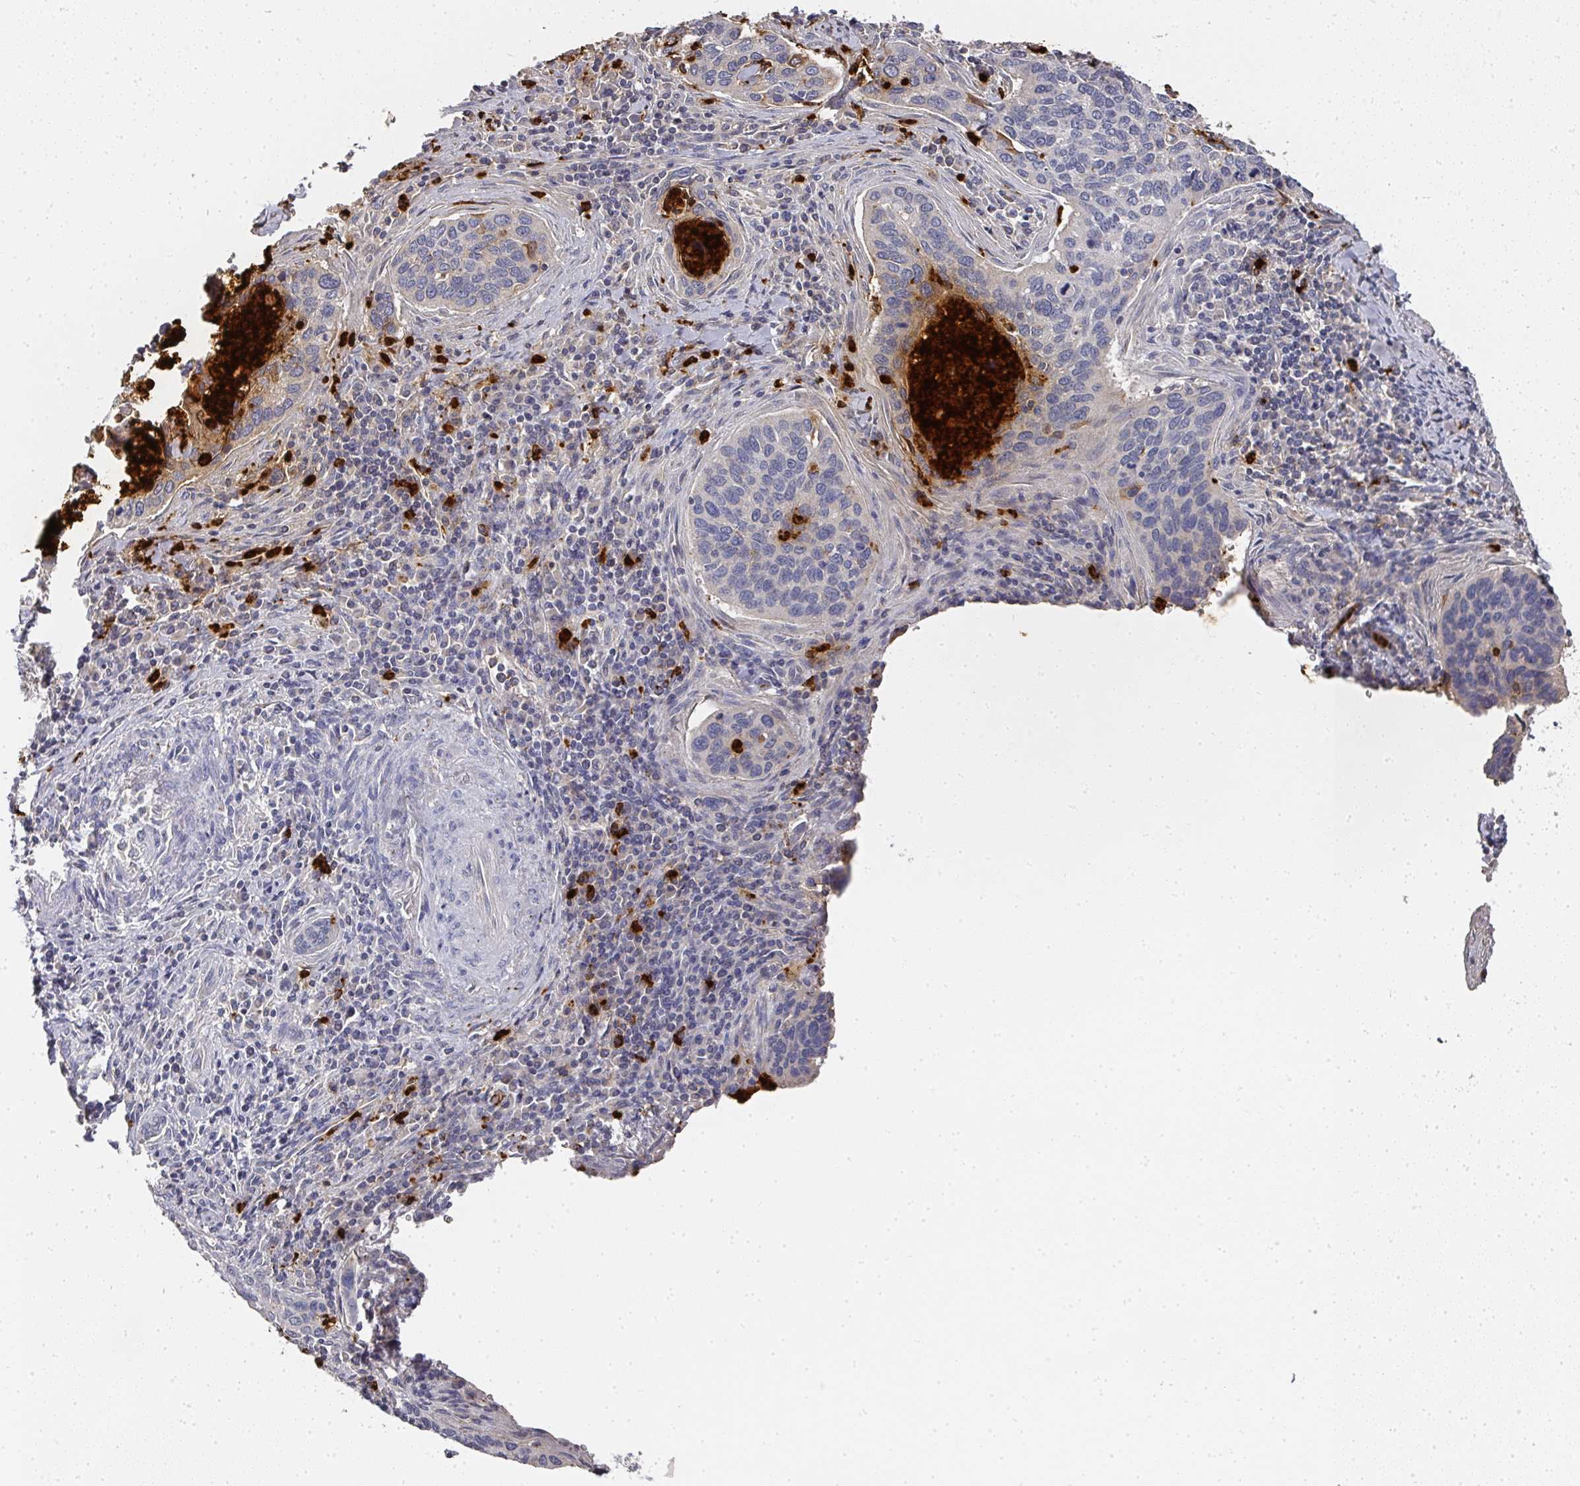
{"staining": {"intensity": "weak", "quantity": "<25%", "location": "cytoplasmic/membranous,nuclear"}, "tissue": "cervical cancer", "cell_type": "Tumor cells", "image_type": "cancer", "snomed": [{"axis": "morphology", "description": "Squamous cell carcinoma, NOS"}, {"axis": "topography", "description": "Cervix"}], "caption": "Cervical cancer (squamous cell carcinoma) was stained to show a protein in brown. There is no significant staining in tumor cells.", "gene": "CAMP", "patient": {"sex": "female", "age": 53}}